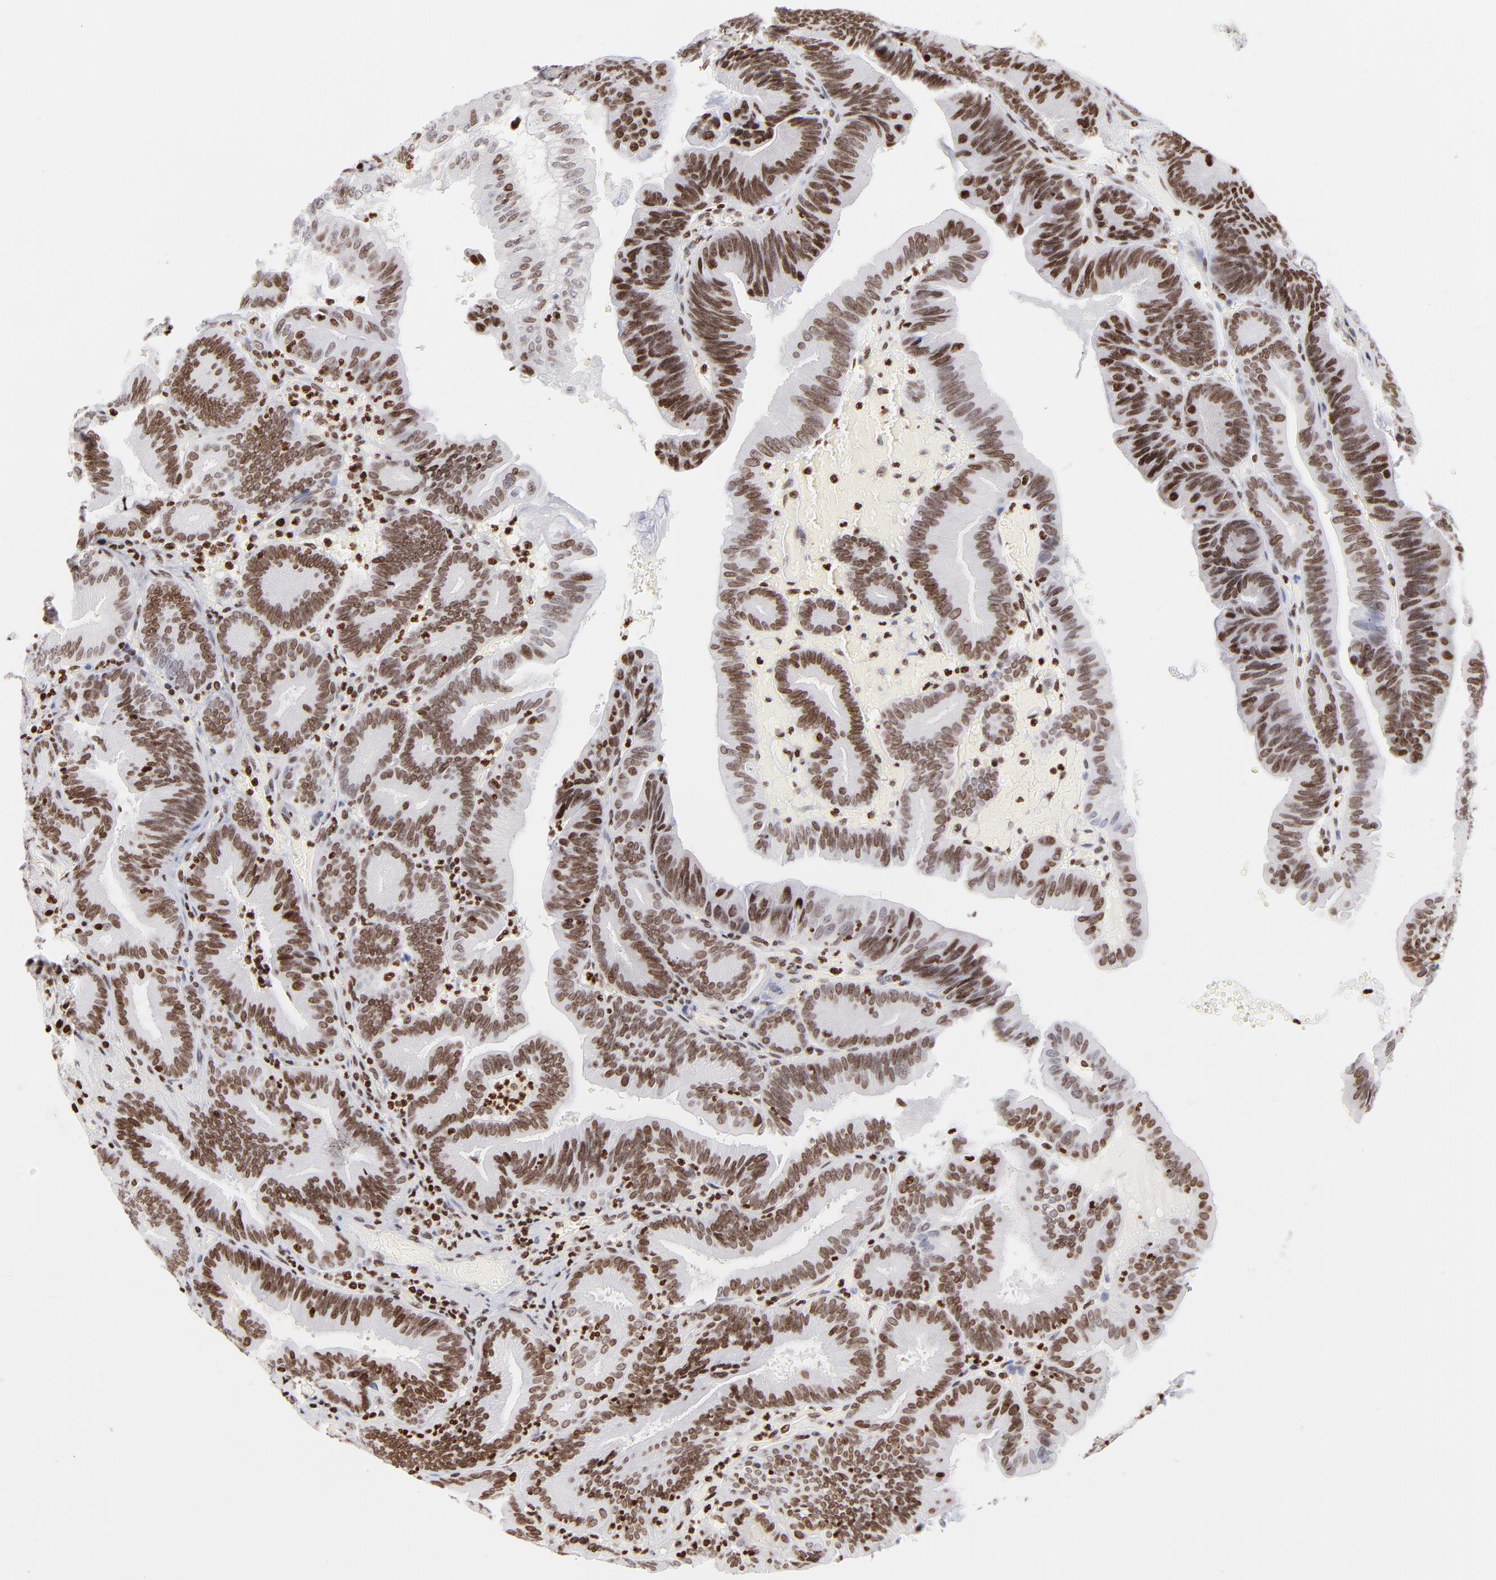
{"staining": {"intensity": "strong", "quantity": ">75%", "location": "nuclear"}, "tissue": "pancreatic cancer", "cell_type": "Tumor cells", "image_type": "cancer", "snomed": [{"axis": "morphology", "description": "Adenocarcinoma, NOS"}, {"axis": "topography", "description": "Pancreas"}], "caption": "The image displays a brown stain indicating the presence of a protein in the nuclear of tumor cells in adenocarcinoma (pancreatic).", "gene": "RTL4", "patient": {"sex": "male", "age": 82}}